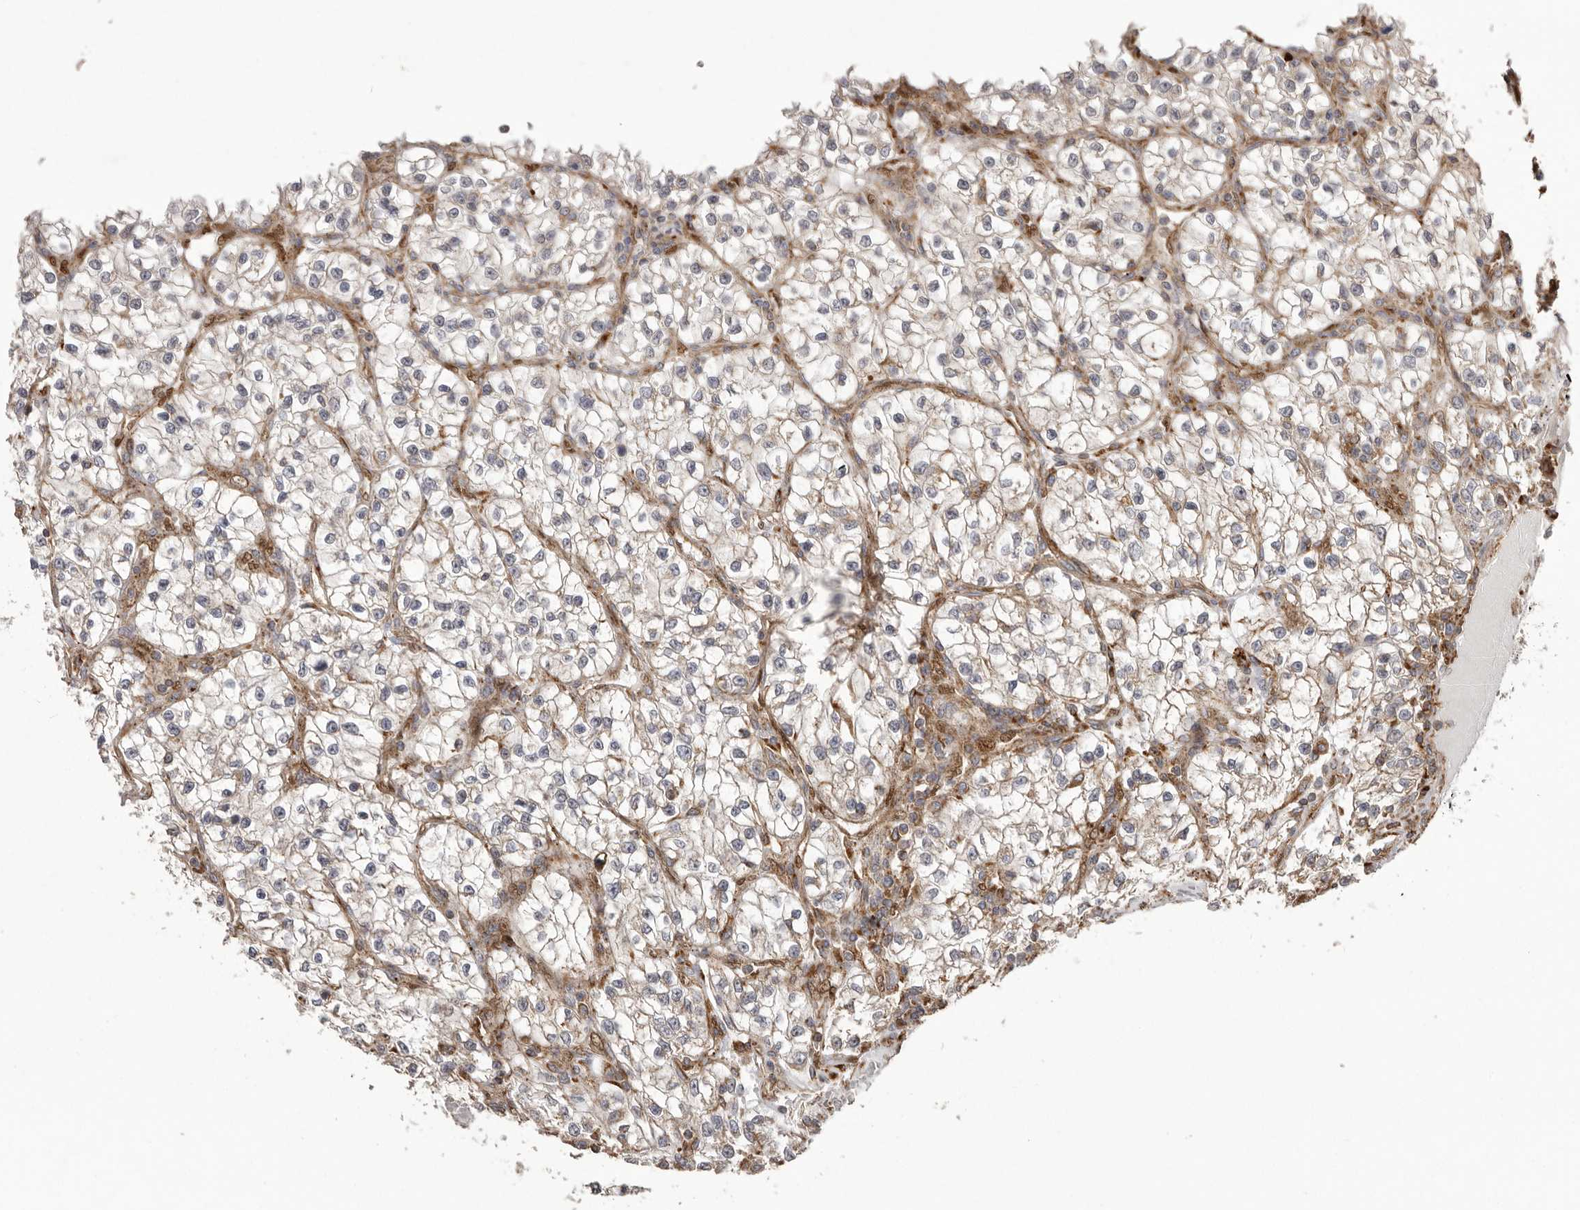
{"staining": {"intensity": "negative", "quantity": "none", "location": "none"}, "tissue": "renal cancer", "cell_type": "Tumor cells", "image_type": "cancer", "snomed": [{"axis": "morphology", "description": "Adenocarcinoma, NOS"}, {"axis": "topography", "description": "Kidney"}], "caption": "Human renal cancer (adenocarcinoma) stained for a protein using IHC reveals no positivity in tumor cells.", "gene": "NUP43", "patient": {"sex": "female", "age": 57}}